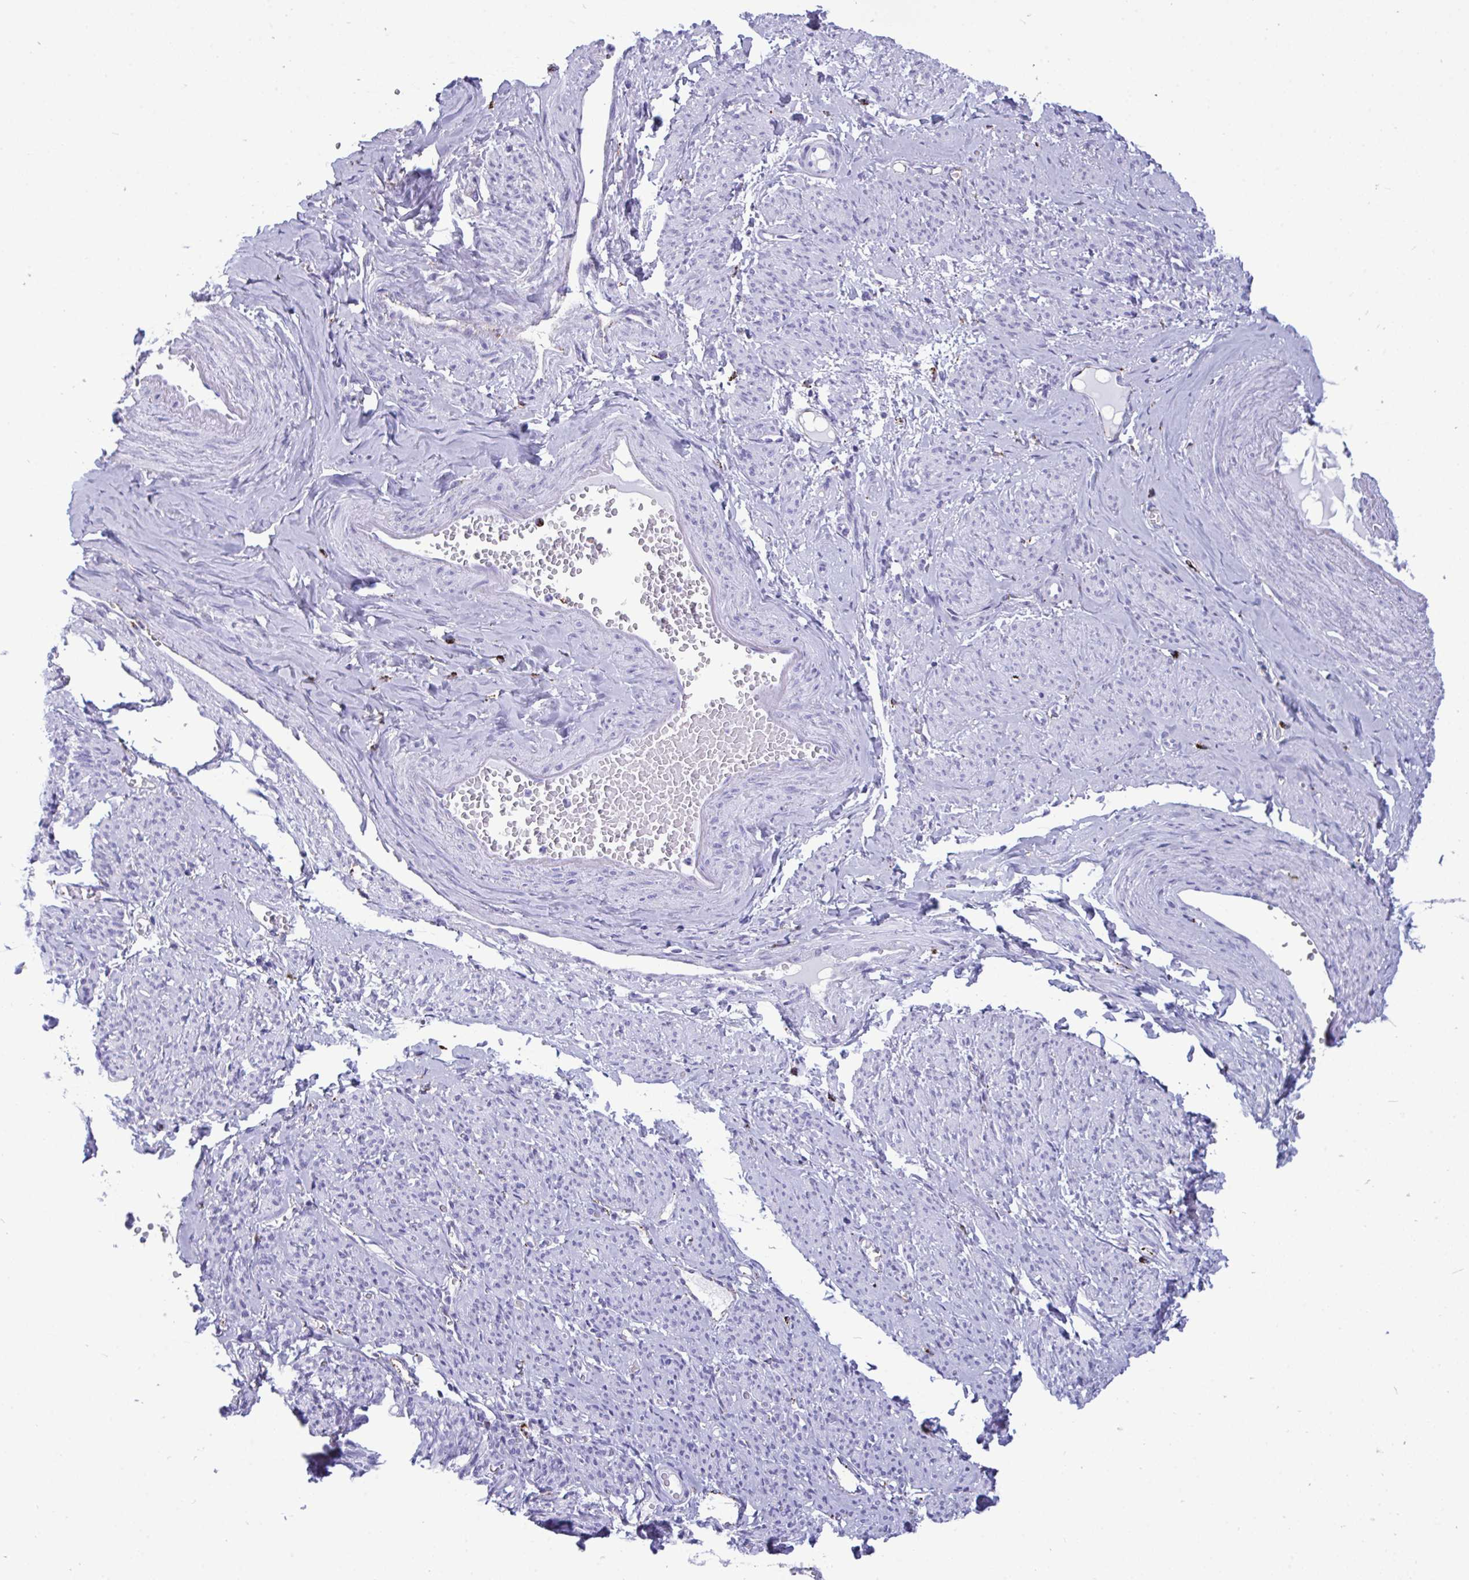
{"staining": {"intensity": "negative", "quantity": "none", "location": "none"}, "tissue": "smooth muscle", "cell_type": "Smooth muscle cells", "image_type": "normal", "snomed": [{"axis": "morphology", "description": "Normal tissue, NOS"}, {"axis": "topography", "description": "Smooth muscle"}], "caption": "Smooth muscle stained for a protein using IHC shows no positivity smooth muscle cells.", "gene": "CPVL", "patient": {"sex": "female", "age": 65}}